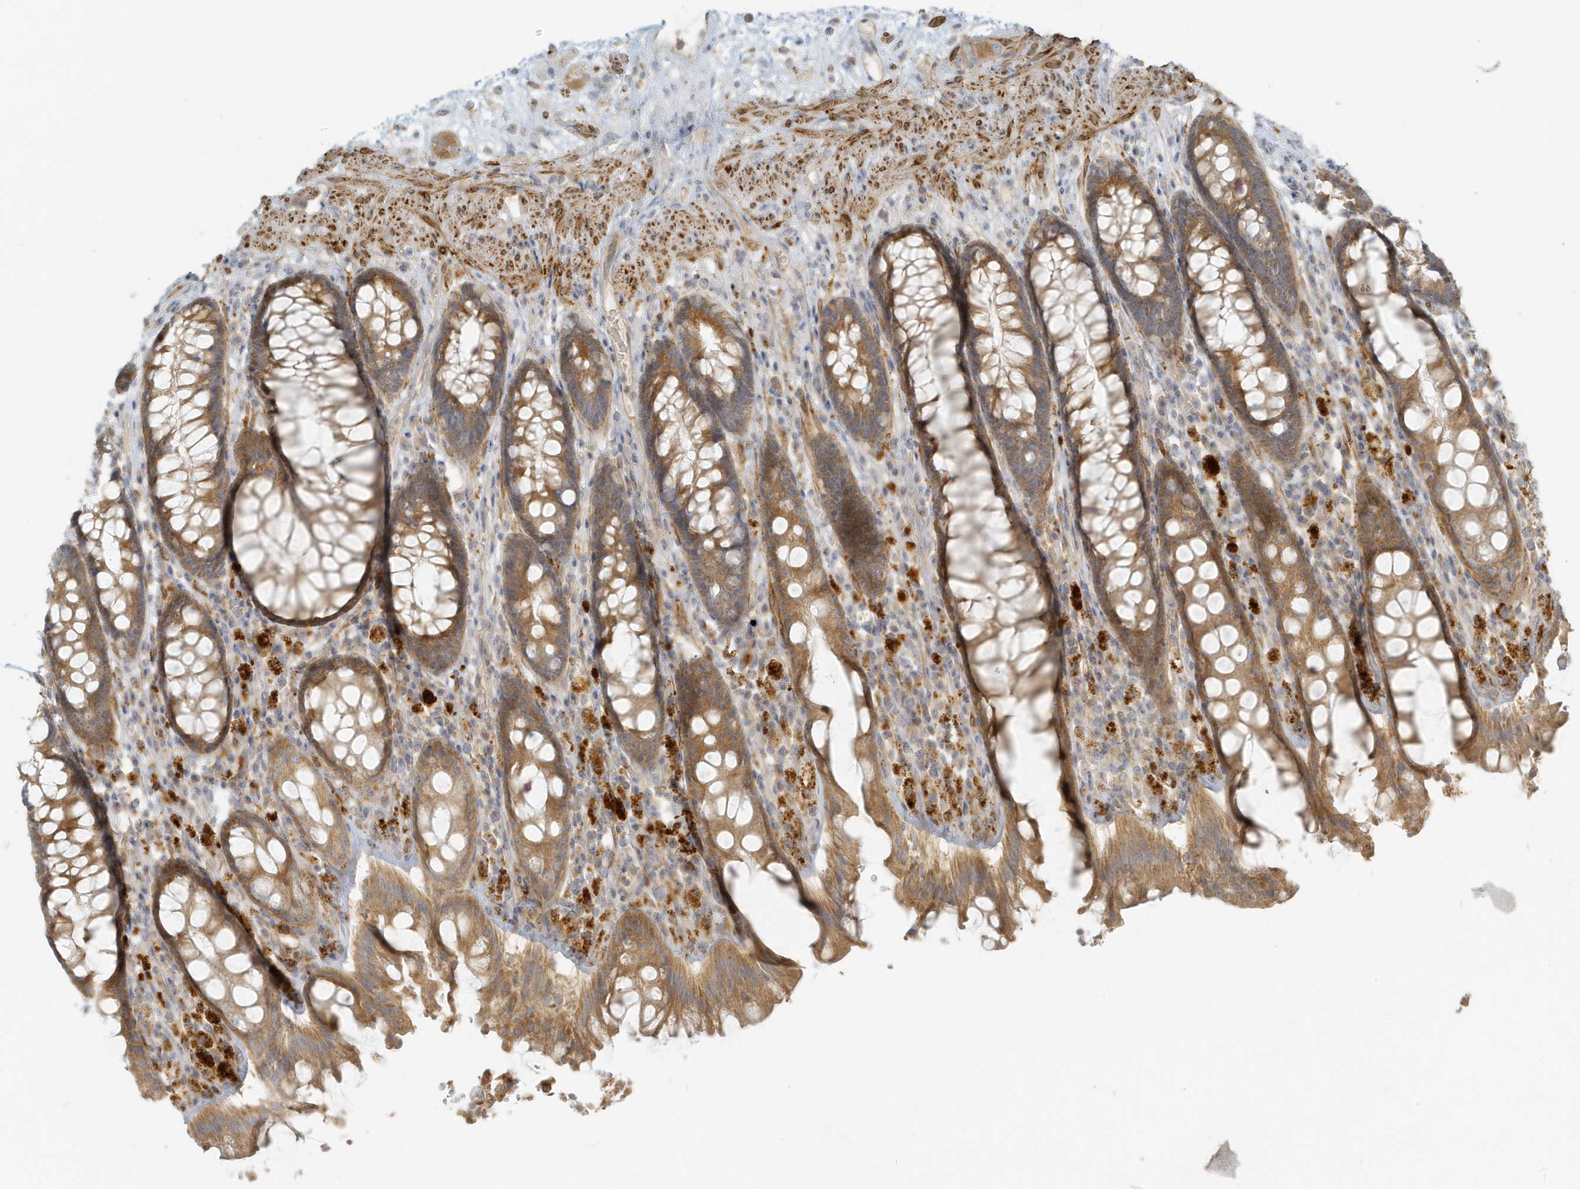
{"staining": {"intensity": "moderate", "quantity": ">75%", "location": "cytoplasmic/membranous"}, "tissue": "rectum", "cell_type": "Glandular cells", "image_type": "normal", "snomed": [{"axis": "morphology", "description": "Normal tissue, NOS"}, {"axis": "topography", "description": "Rectum"}], "caption": "This micrograph exhibits normal rectum stained with IHC to label a protein in brown. The cytoplasmic/membranous of glandular cells show moderate positivity for the protein. Nuclei are counter-stained blue.", "gene": "MCOLN1", "patient": {"sex": "male", "age": 64}}